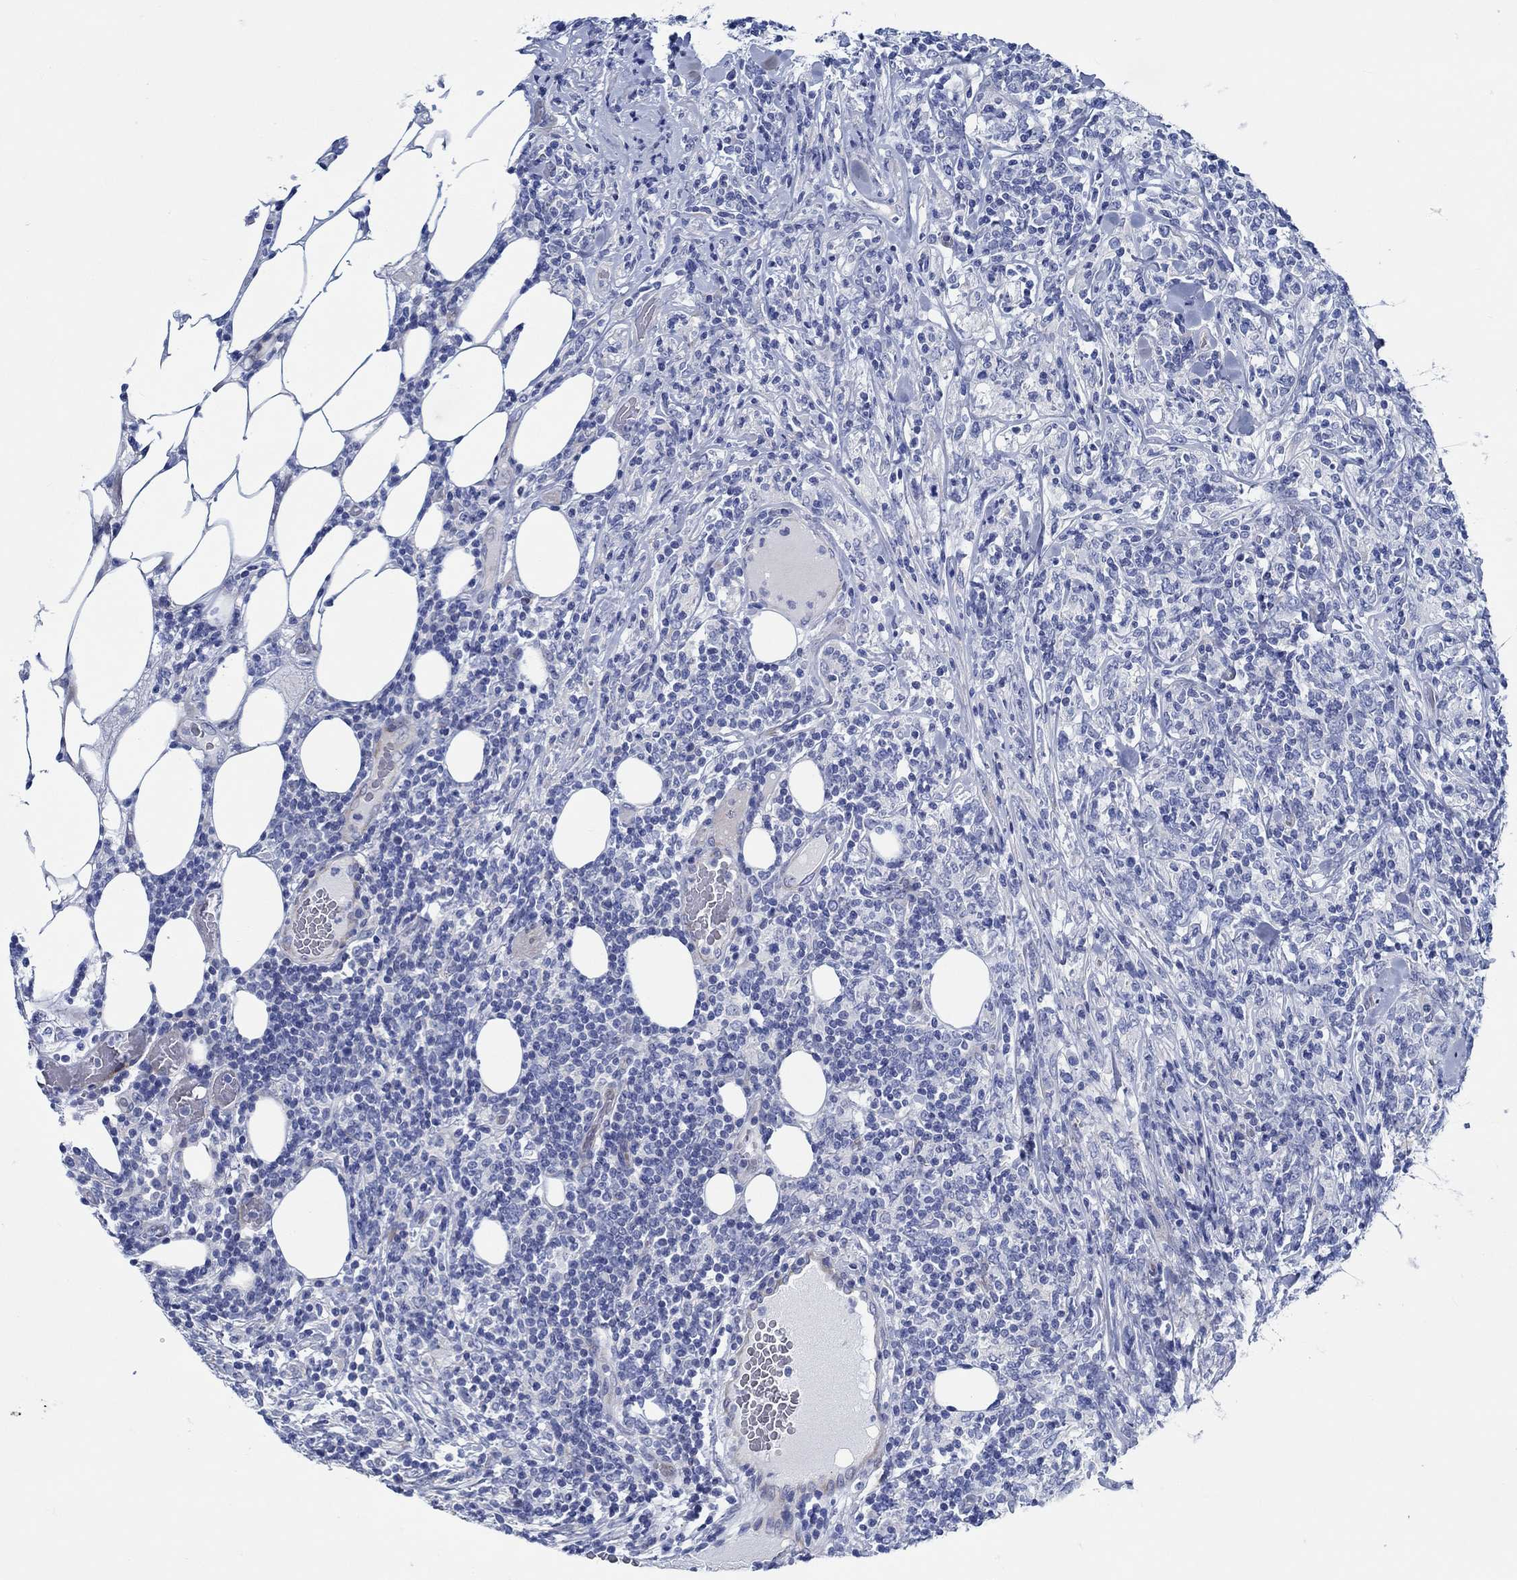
{"staining": {"intensity": "negative", "quantity": "none", "location": "none"}, "tissue": "lymphoma", "cell_type": "Tumor cells", "image_type": "cancer", "snomed": [{"axis": "morphology", "description": "Malignant lymphoma, non-Hodgkin's type, High grade"}, {"axis": "topography", "description": "Lymph node"}], "caption": "High power microscopy micrograph of an IHC photomicrograph of high-grade malignant lymphoma, non-Hodgkin's type, revealing no significant expression in tumor cells. (DAB (3,3'-diaminobenzidine) immunohistochemistry (IHC) with hematoxylin counter stain).", "gene": "SVEP1", "patient": {"sex": "female", "age": 84}}